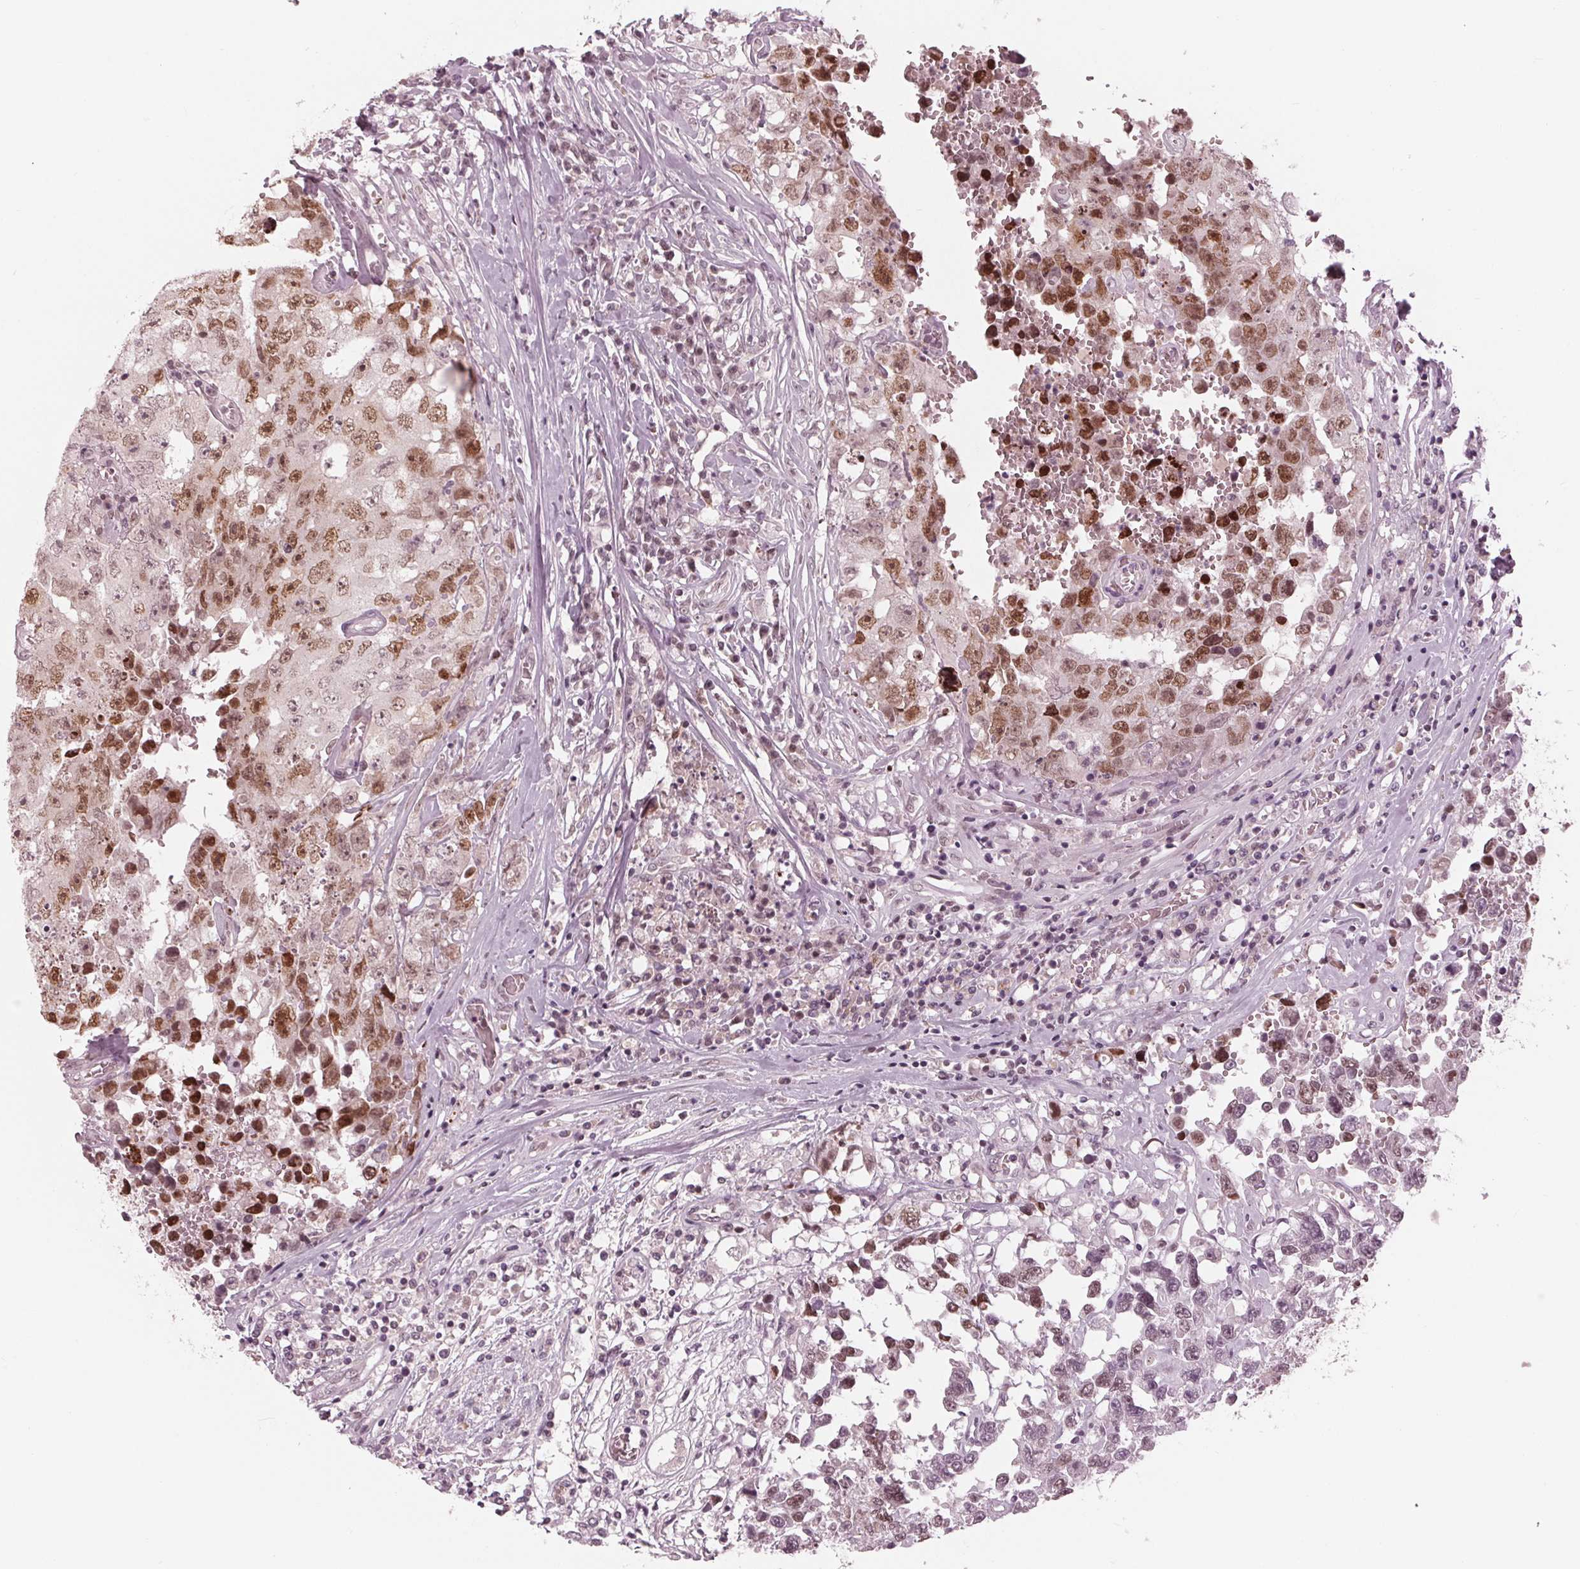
{"staining": {"intensity": "moderate", "quantity": ">75%", "location": "nuclear"}, "tissue": "testis cancer", "cell_type": "Tumor cells", "image_type": "cancer", "snomed": [{"axis": "morphology", "description": "Carcinoma, Embryonal, NOS"}, {"axis": "topography", "description": "Testis"}], "caption": "DAB immunohistochemical staining of testis cancer shows moderate nuclear protein expression in approximately >75% of tumor cells. (DAB = brown stain, brightfield microscopy at high magnification).", "gene": "DNMT3L", "patient": {"sex": "male", "age": 36}}